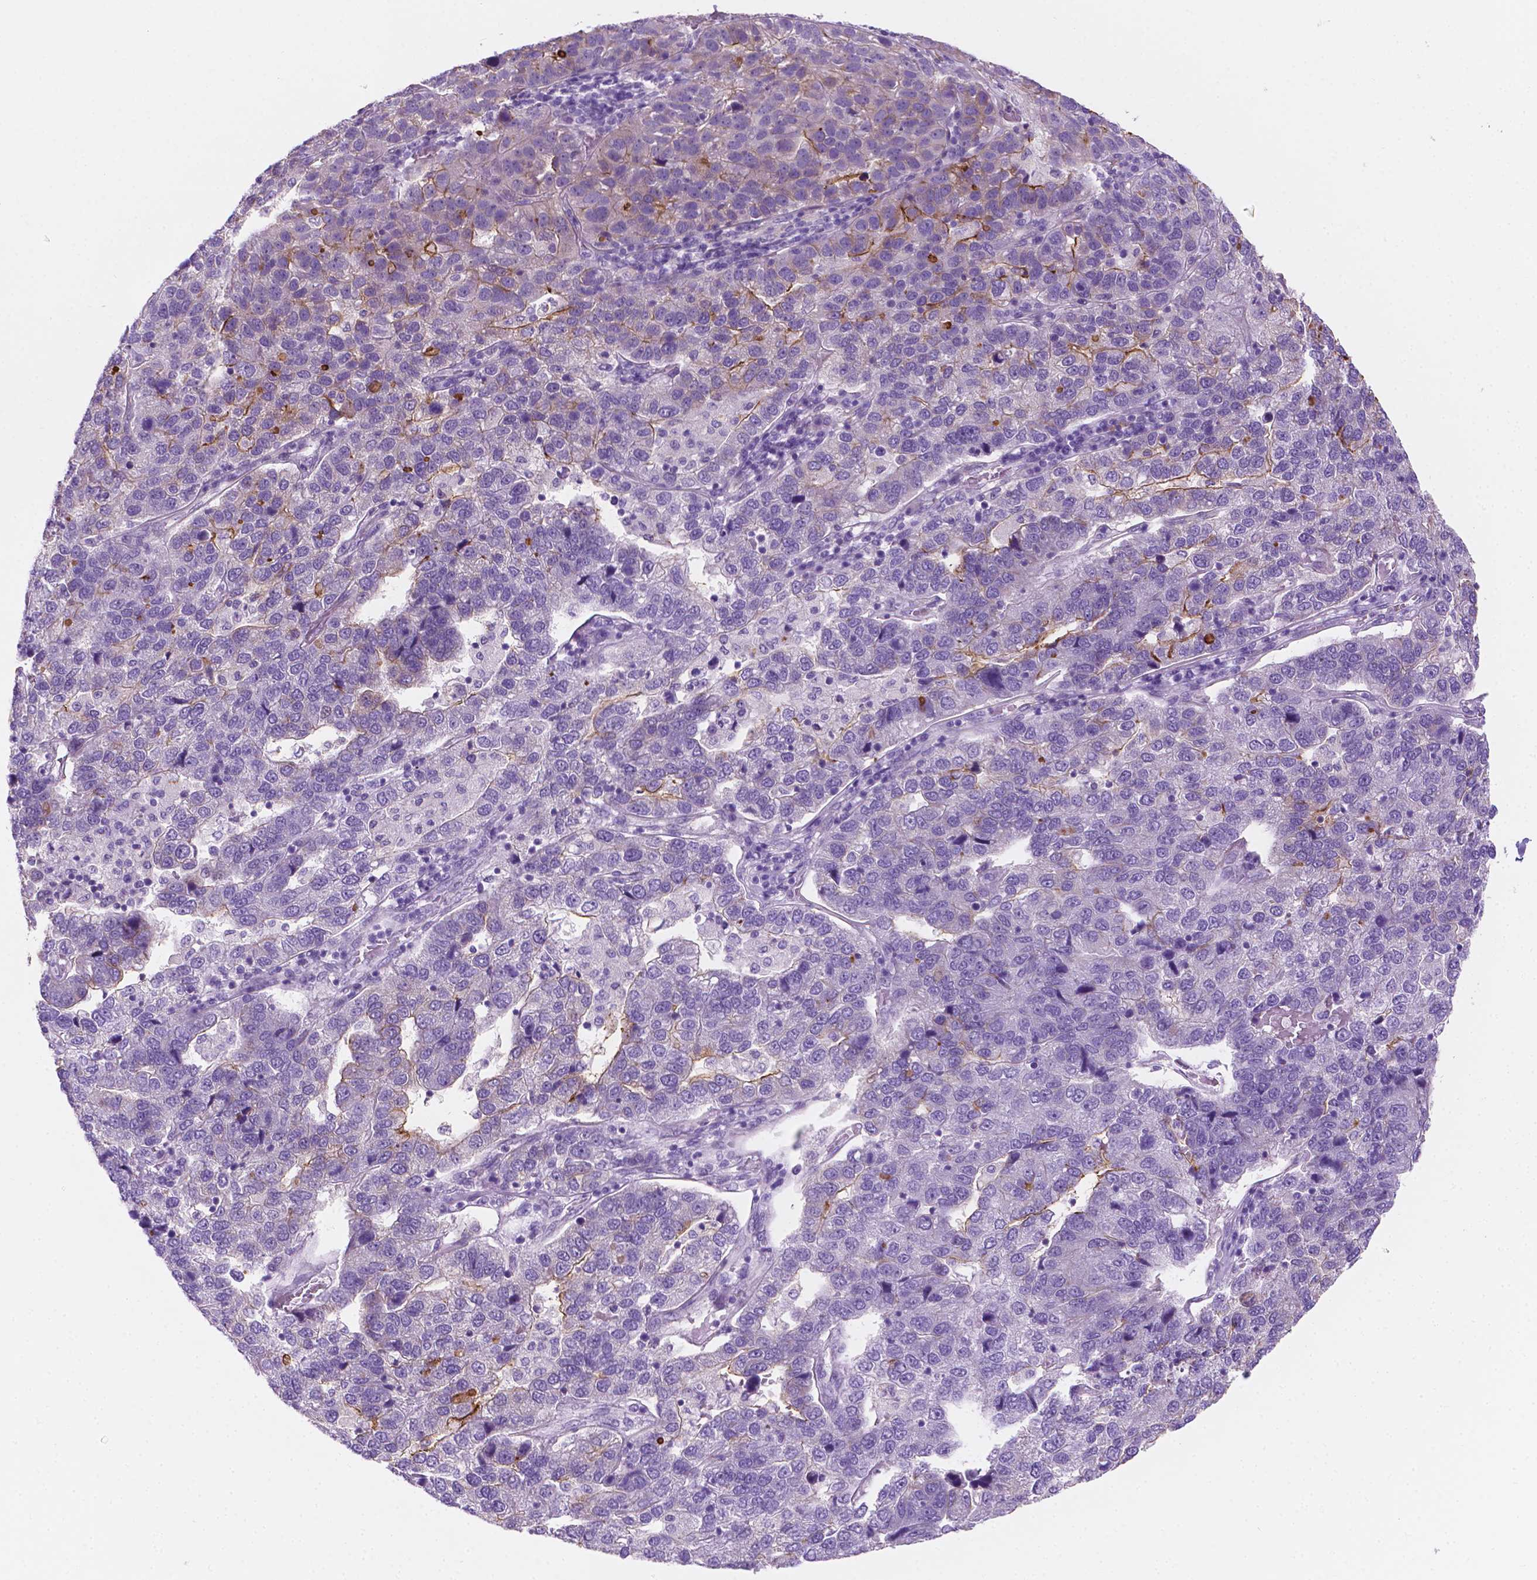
{"staining": {"intensity": "negative", "quantity": "none", "location": "none"}, "tissue": "pancreatic cancer", "cell_type": "Tumor cells", "image_type": "cancer", "snomed": [{"axis": "morphology", "description": "Adenocarcinoma, NOS"}, {"axis": "topography", "description": "Pancreas"}], "caption": "Immunohistochemistry histopathology image of pancreatic cancer (adenocarcinoma) stained for a protein (brown), which reveals no positivity in tumor cells.", "gene": "EPPK1", "patient": {"sex": "female", "age": 61}}